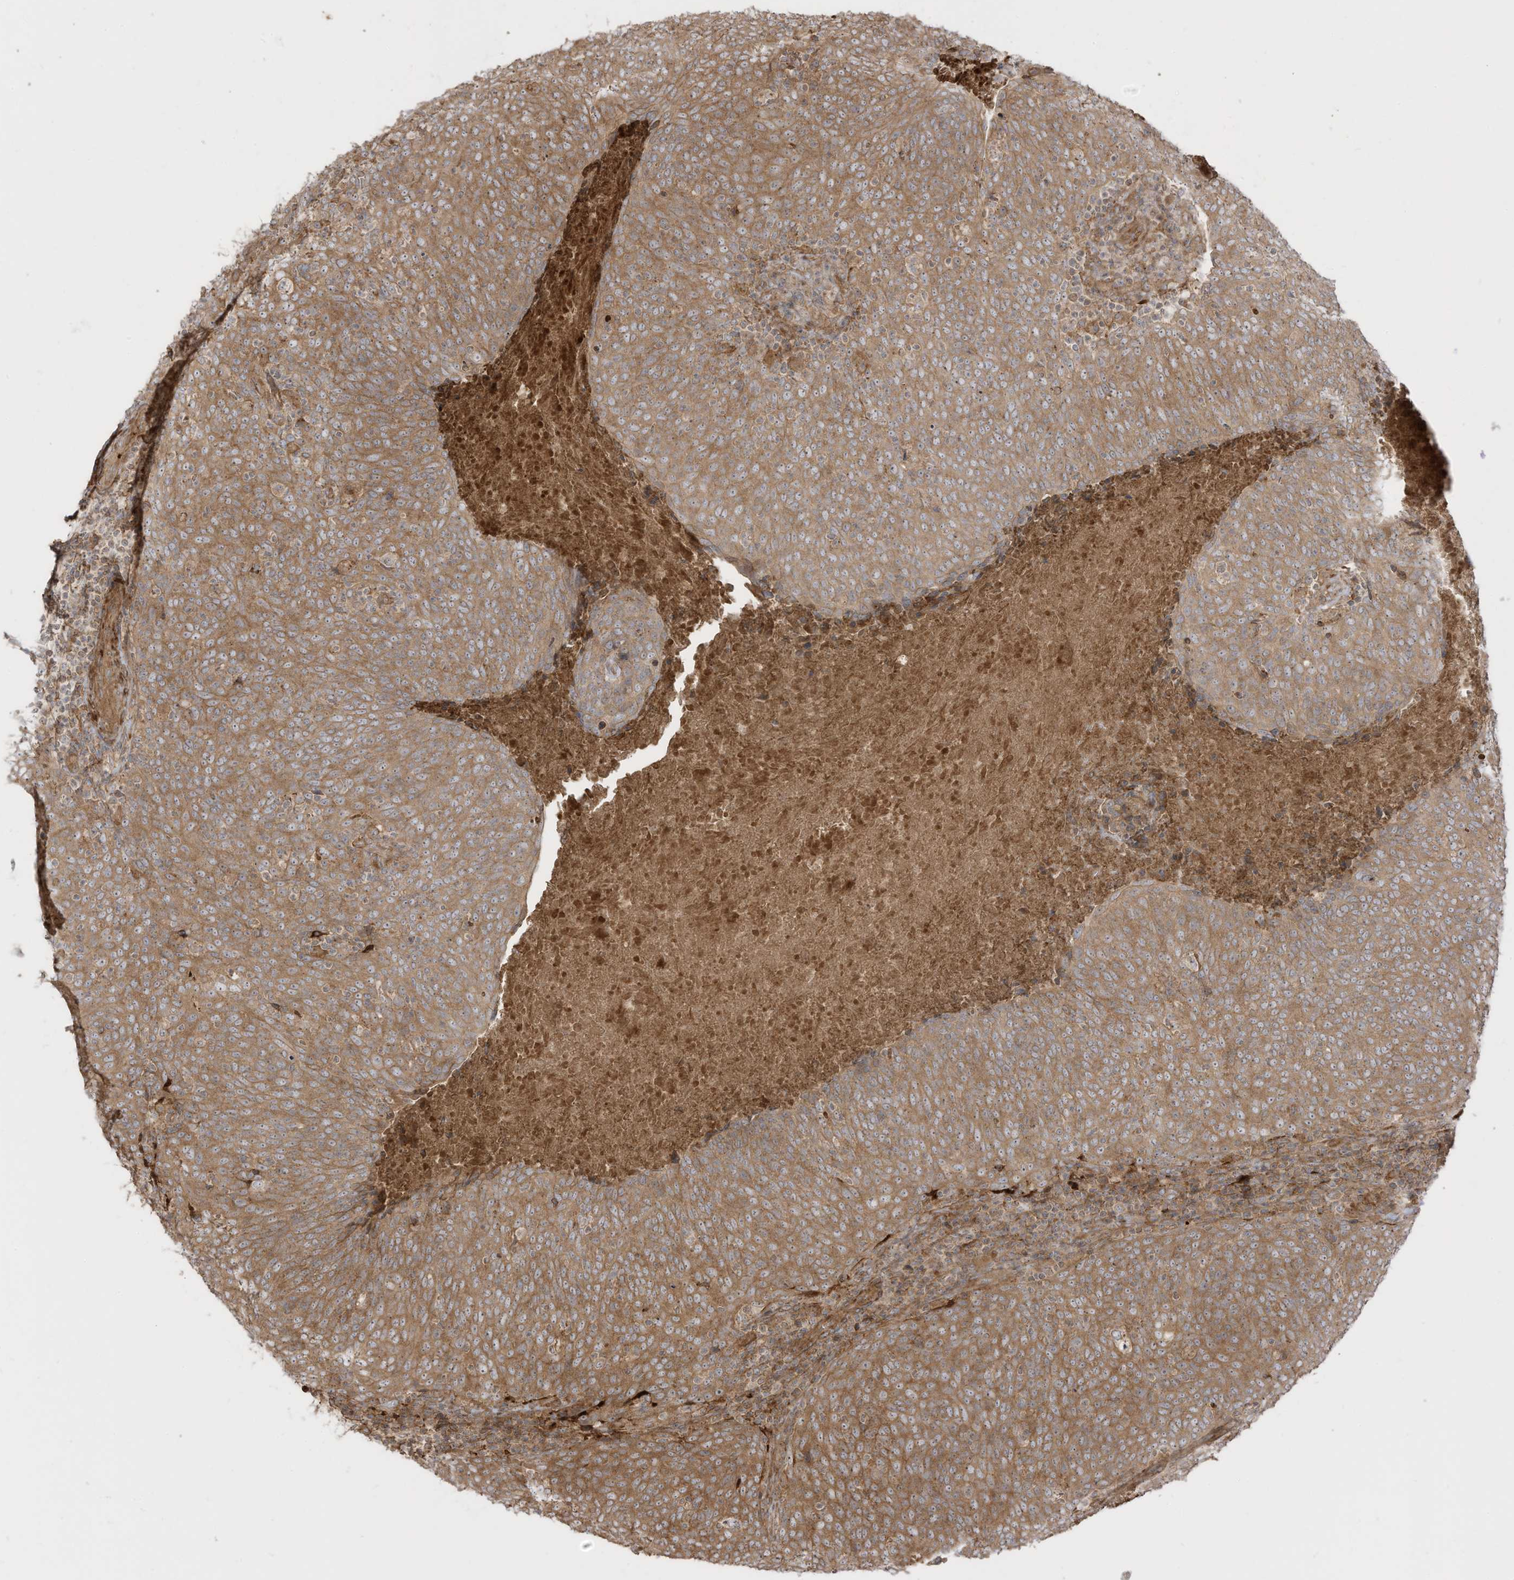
{"staining": {"intensity": "moderate", "quantity": ">75%", "location": "cytoplasmic/membranous"}, "tissue": "head and neck cancer", "cell_type": "Tumor cells", "image_type": "cancer", "snomed": [{"axis": "morphology", "description": "Squamous cell carcinoma, NOS"}, {"axis": "morphology", "description": "Squamous cell carcinoma, metastatic, NOS"}, {"axis": "topography", "description": "Lymph node"}, {"axis": "topography", "description": "Head-Neck"}], "caption": "The immunohistochemical stain shows moderate cytoplasmic/membranous expression in tumor cells of head and neck cancer tissue. The staining was performed using DAB (3,3'-diaminobenzidine) to visualize the protein expression in brown, while the nuclei were stained in blue with hematoxylin (Magnification: 20x).", "gene": "ENTR1", "patient": {"sex": "male", "age": 62}}